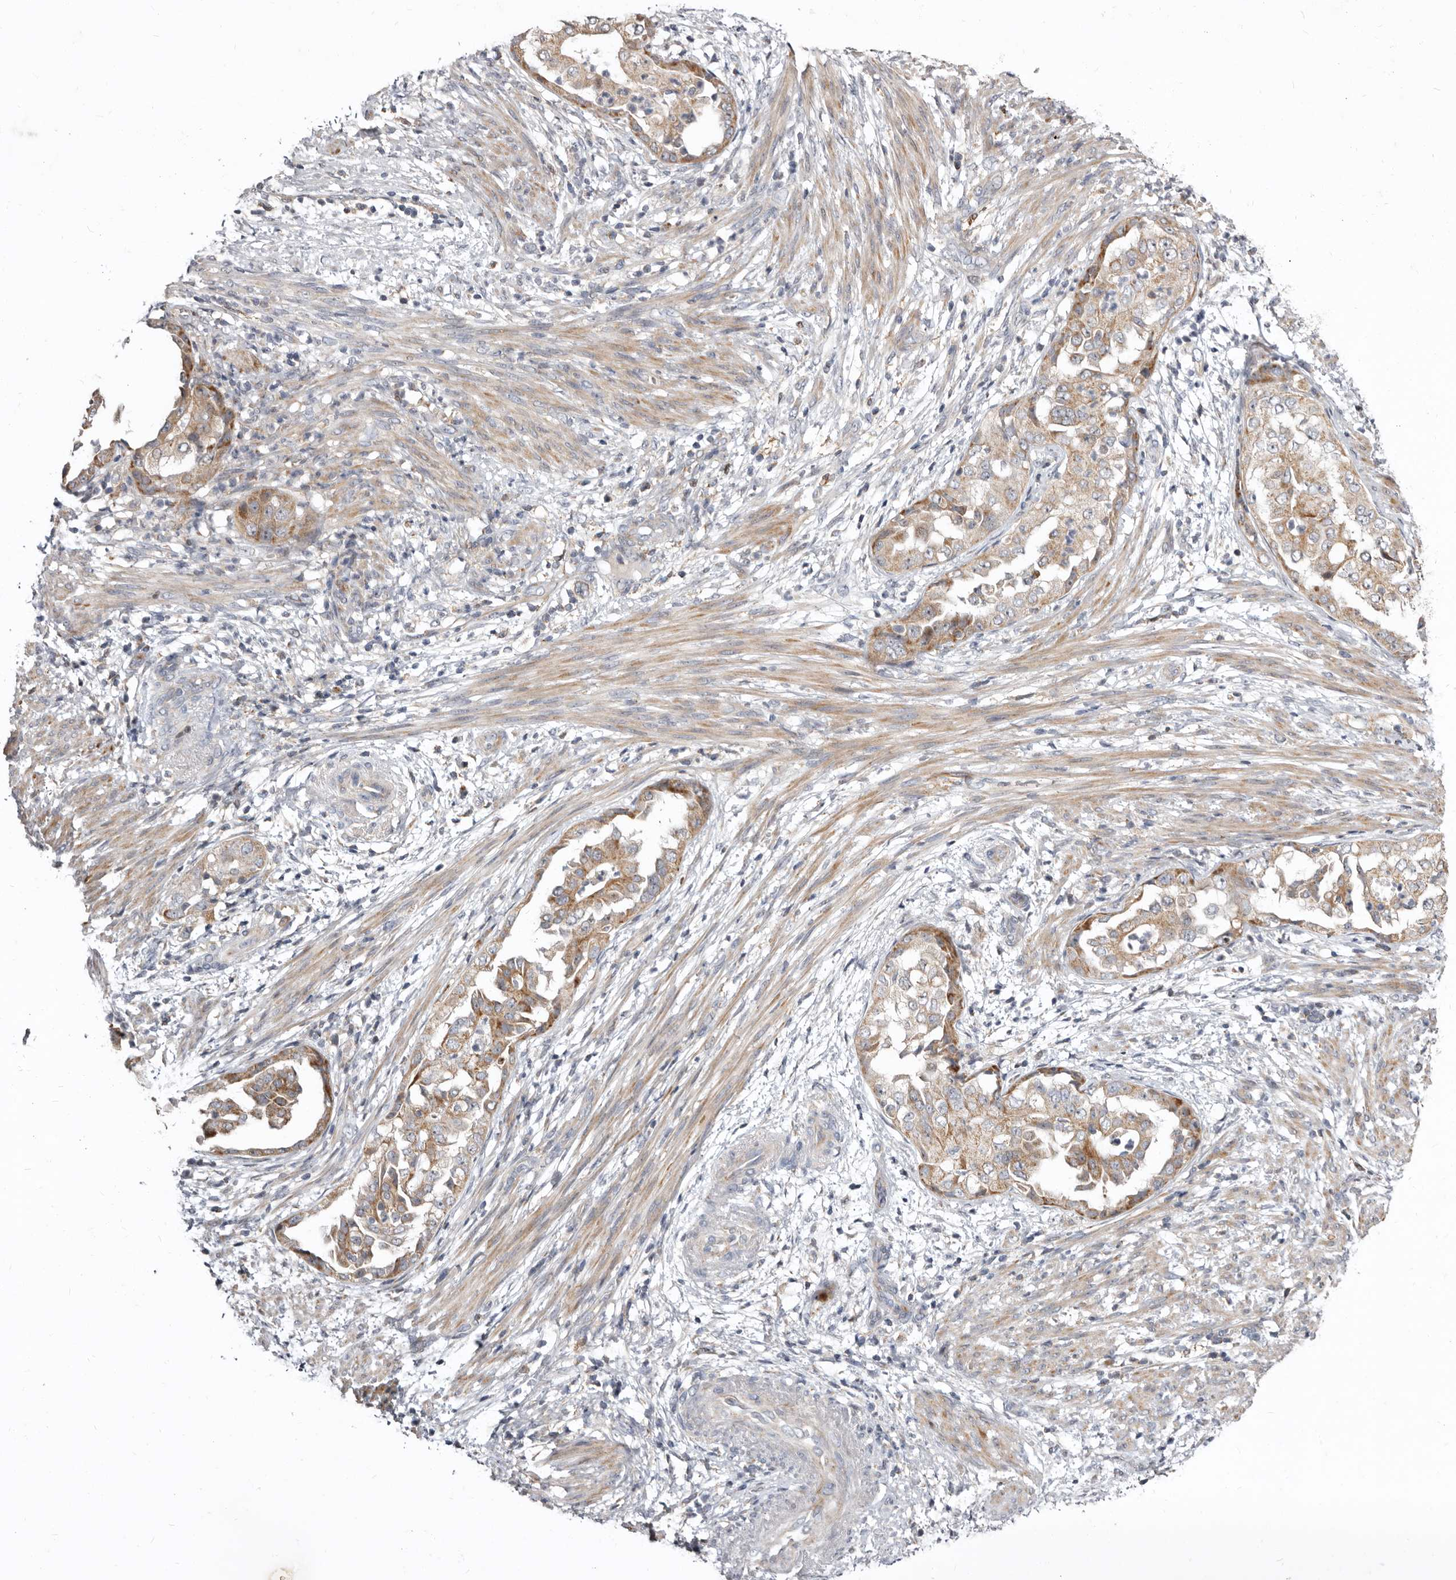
{"staining": {"intensity": "weak", "quantity": ">75%", "location": "cytoplasmic/membranous"}, "tissue": "endometrial cancer", "cell_type": "Tumor cells", "image_type": "cancer", "snomed": [{"axis": "morphology", "description": "Adenocarcinoma, NOS"}, {"axis": "topography", "description": "Endometrium"}], "caption": "Endometrial adenocarcinoma was stained to show a protein in brown. There is low levels of weak cytoplasmic/membranous staining in approximately >75% of tumor cells. The staining is performed using DAB (3,3'-diaminobenzidine) brown chromogen to label protein expression. The nuclei are counter-stained blue using hematoxylin.", "gene": "SMC4", "patient": {"sex": "female", "age": 85}}